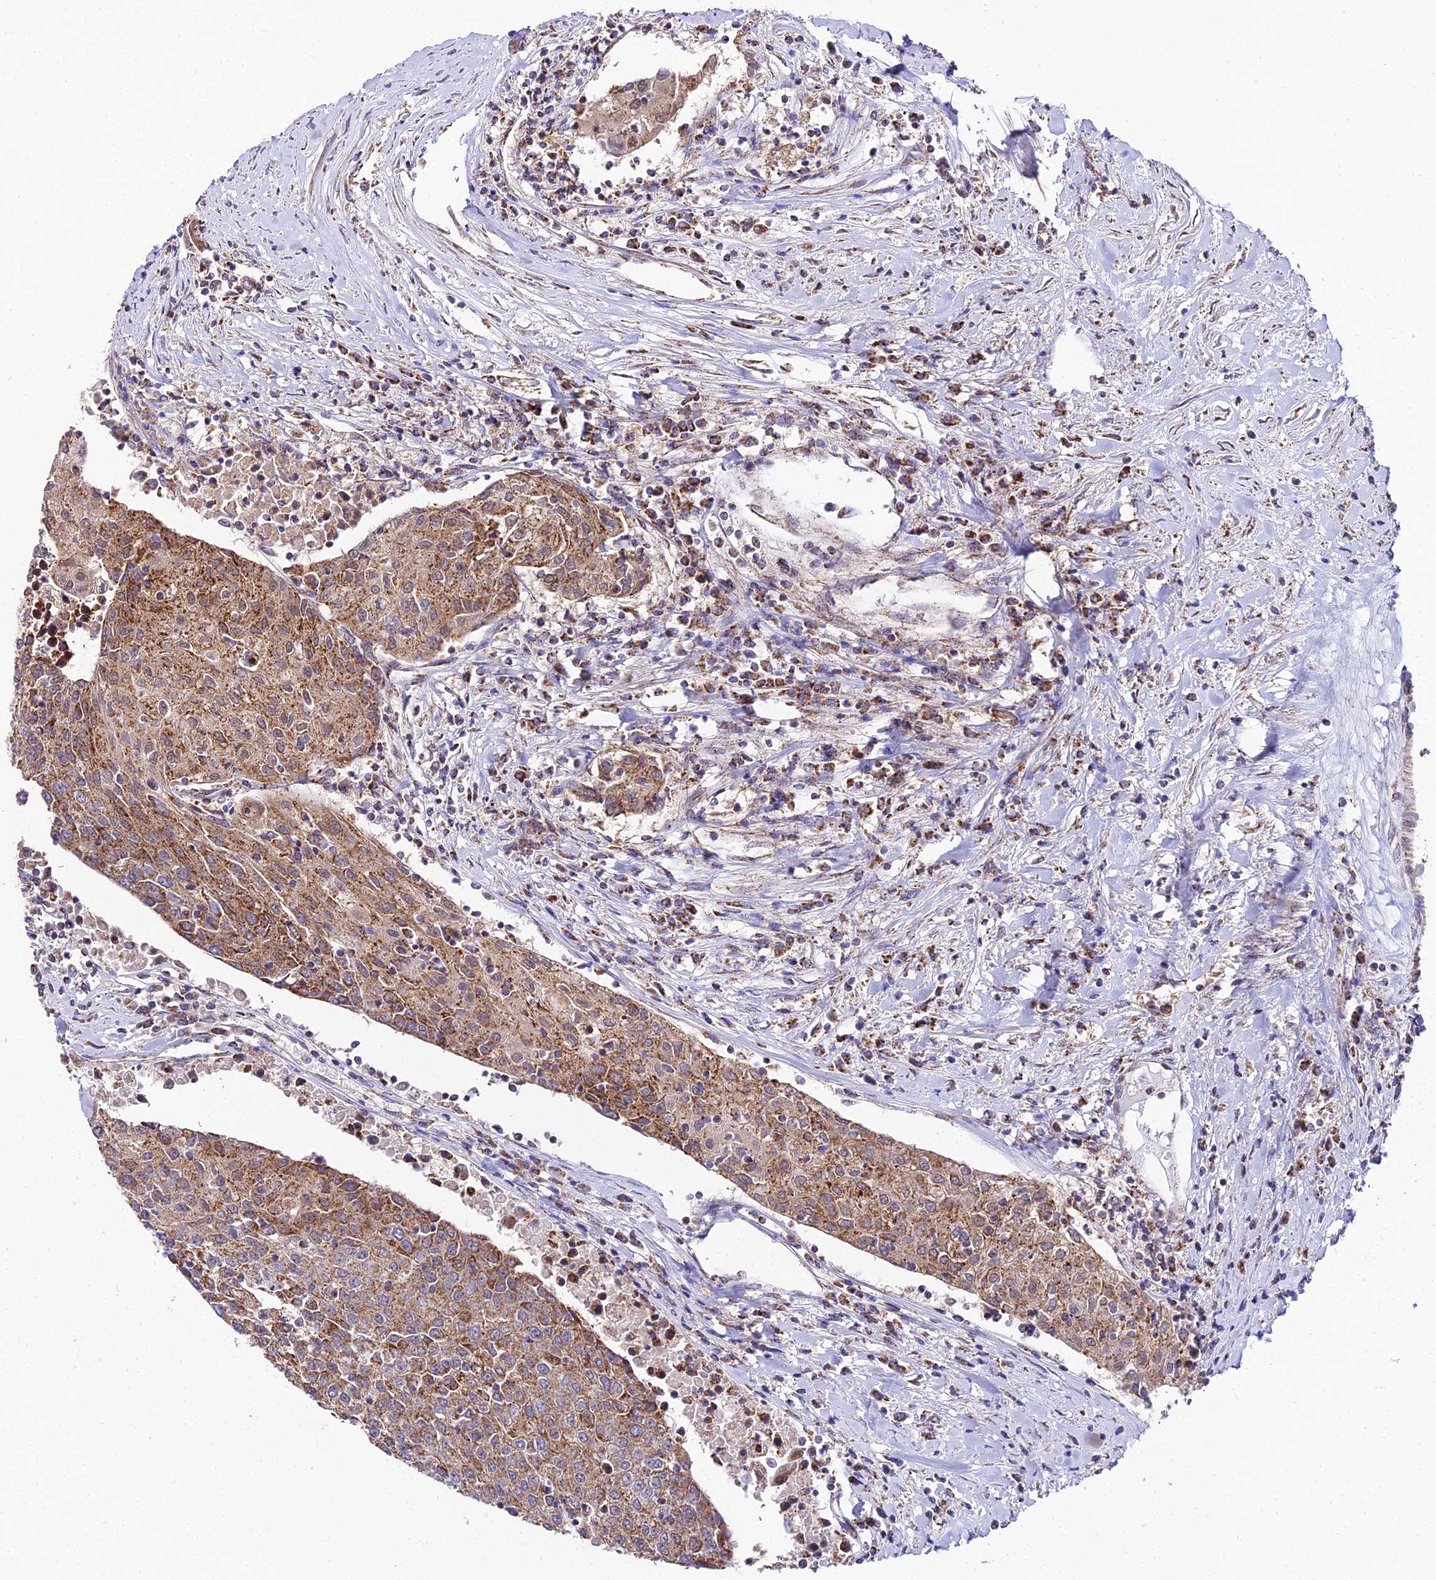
{"staining": {"intensity": "moderate", "quantity": ">75%", "location": "cytoplasmic/membranous"}, "tissue": "urothelial cancer", "cell_type": "Tumor cells", "image_type": "cancer", "snomed": [{"axis": "morphology", "description": "Urothelial carcinoma, High grade"}, {"axis": "topography", "description": "Urinary bladder"}], "caption": "Human urothelial cancer stained with a protein marker demonstrates moderate staining in tumor cells.", "gene": "PSMD2", "patient": {"sex": "female", "age": 85}}